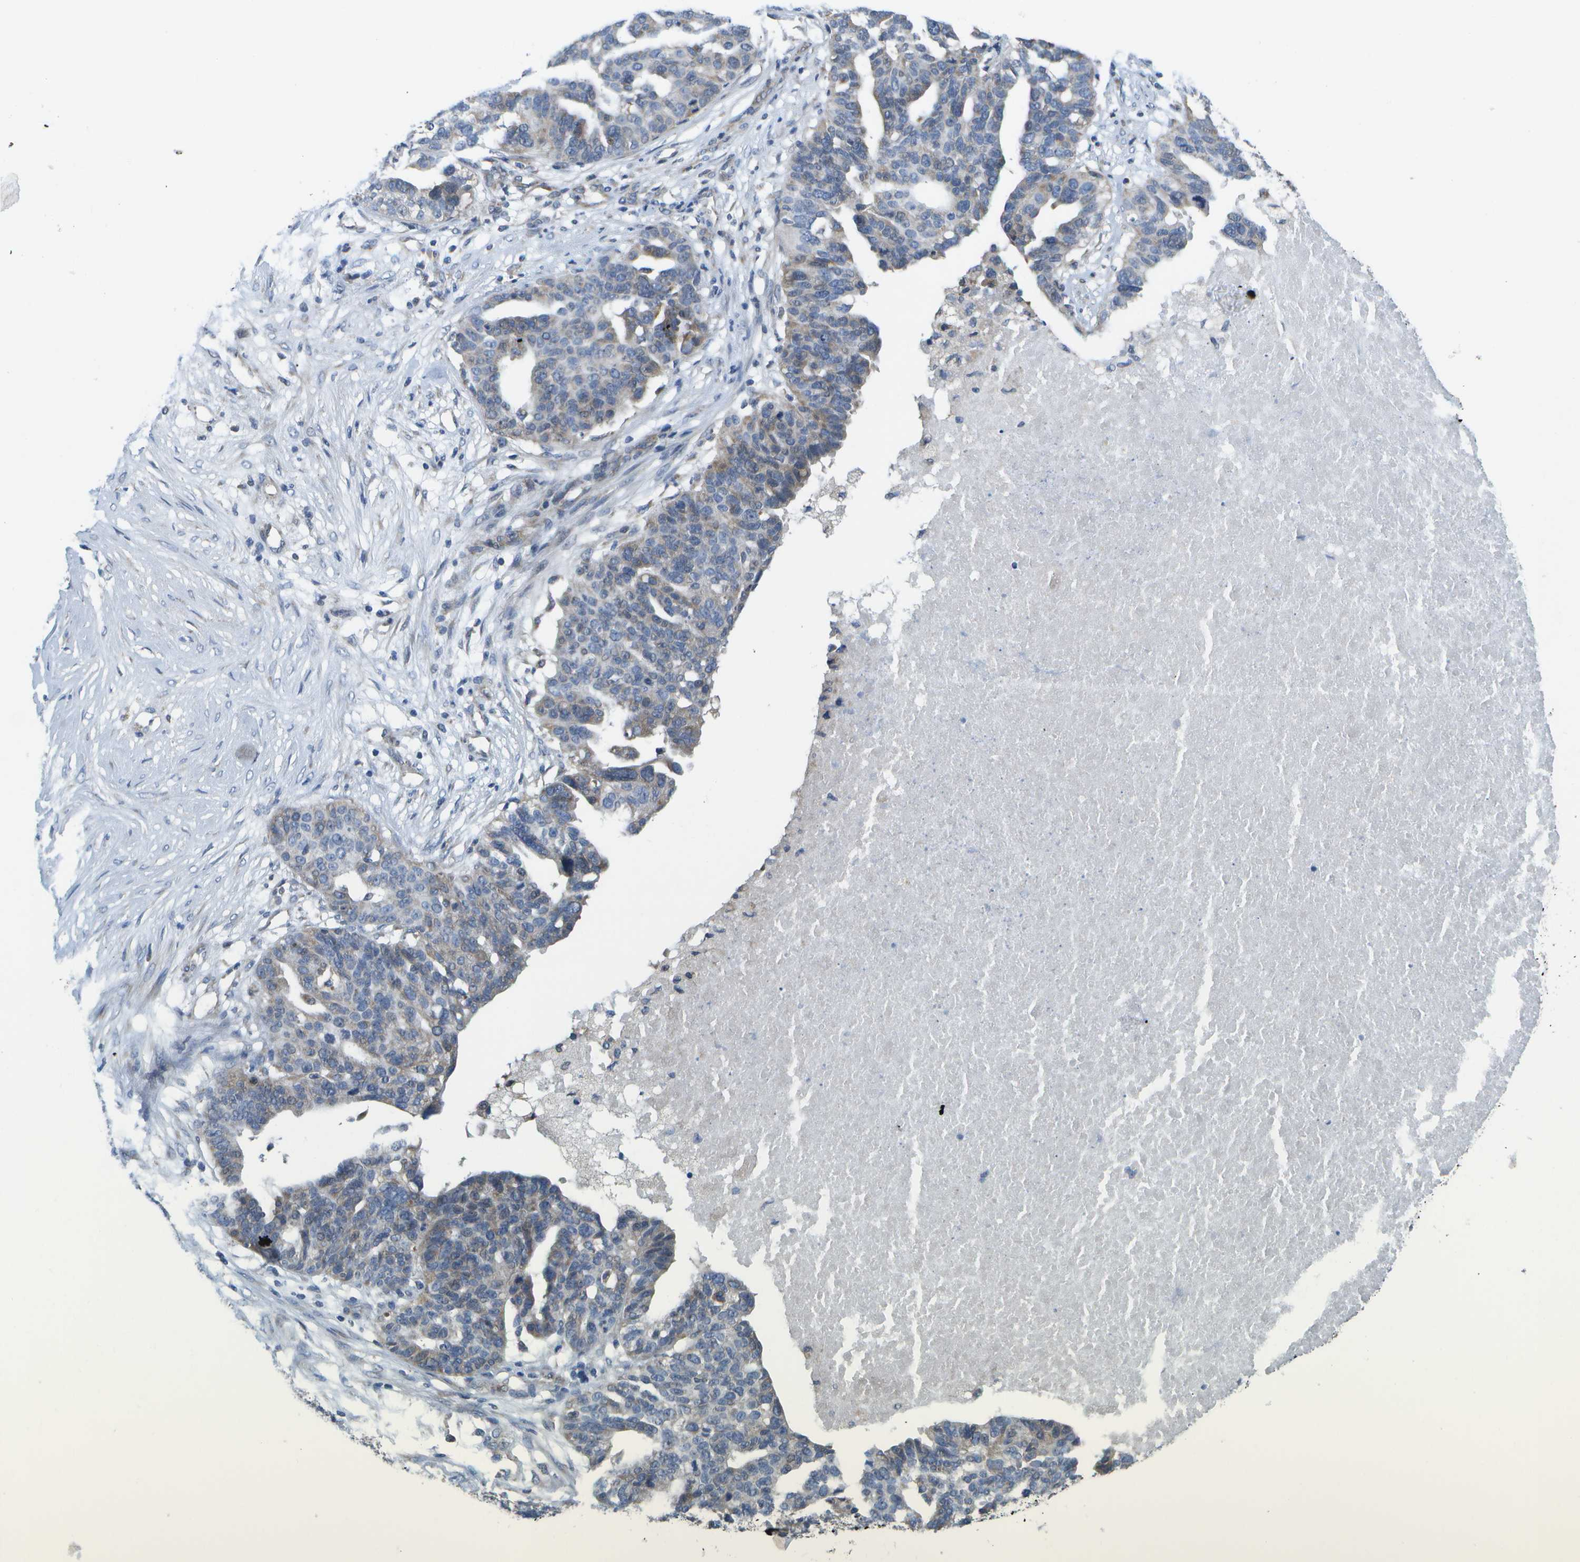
{"staining": {"intensity": "weak", "quantity": "25%-75%", "location": "cytoplasmic/membranous"}, "tissue": "ovarian cancer", "cell_type": "Tumor cells", "image_type": "cancer", "snomed": [{"axis": "morphology", "description": "Cystadenocarcinoma, serous, NOS"}, {"axis": "topography", "description": "Ovary"}], "caption": "Immunohistochemistry staining of ovarian cancer, which demonstrates low levels of weak cytoplasmic/membranous staining in about 25%-75% of tumor cells indicating weak cytoplasmic/membranous protein staining. The staining was performed using DAB (brown) for protein detection and nuclei were counterstained in hematoxylin (blue).", "gene": "HADHA", "patient": {"sex": "female", "age": 59}}